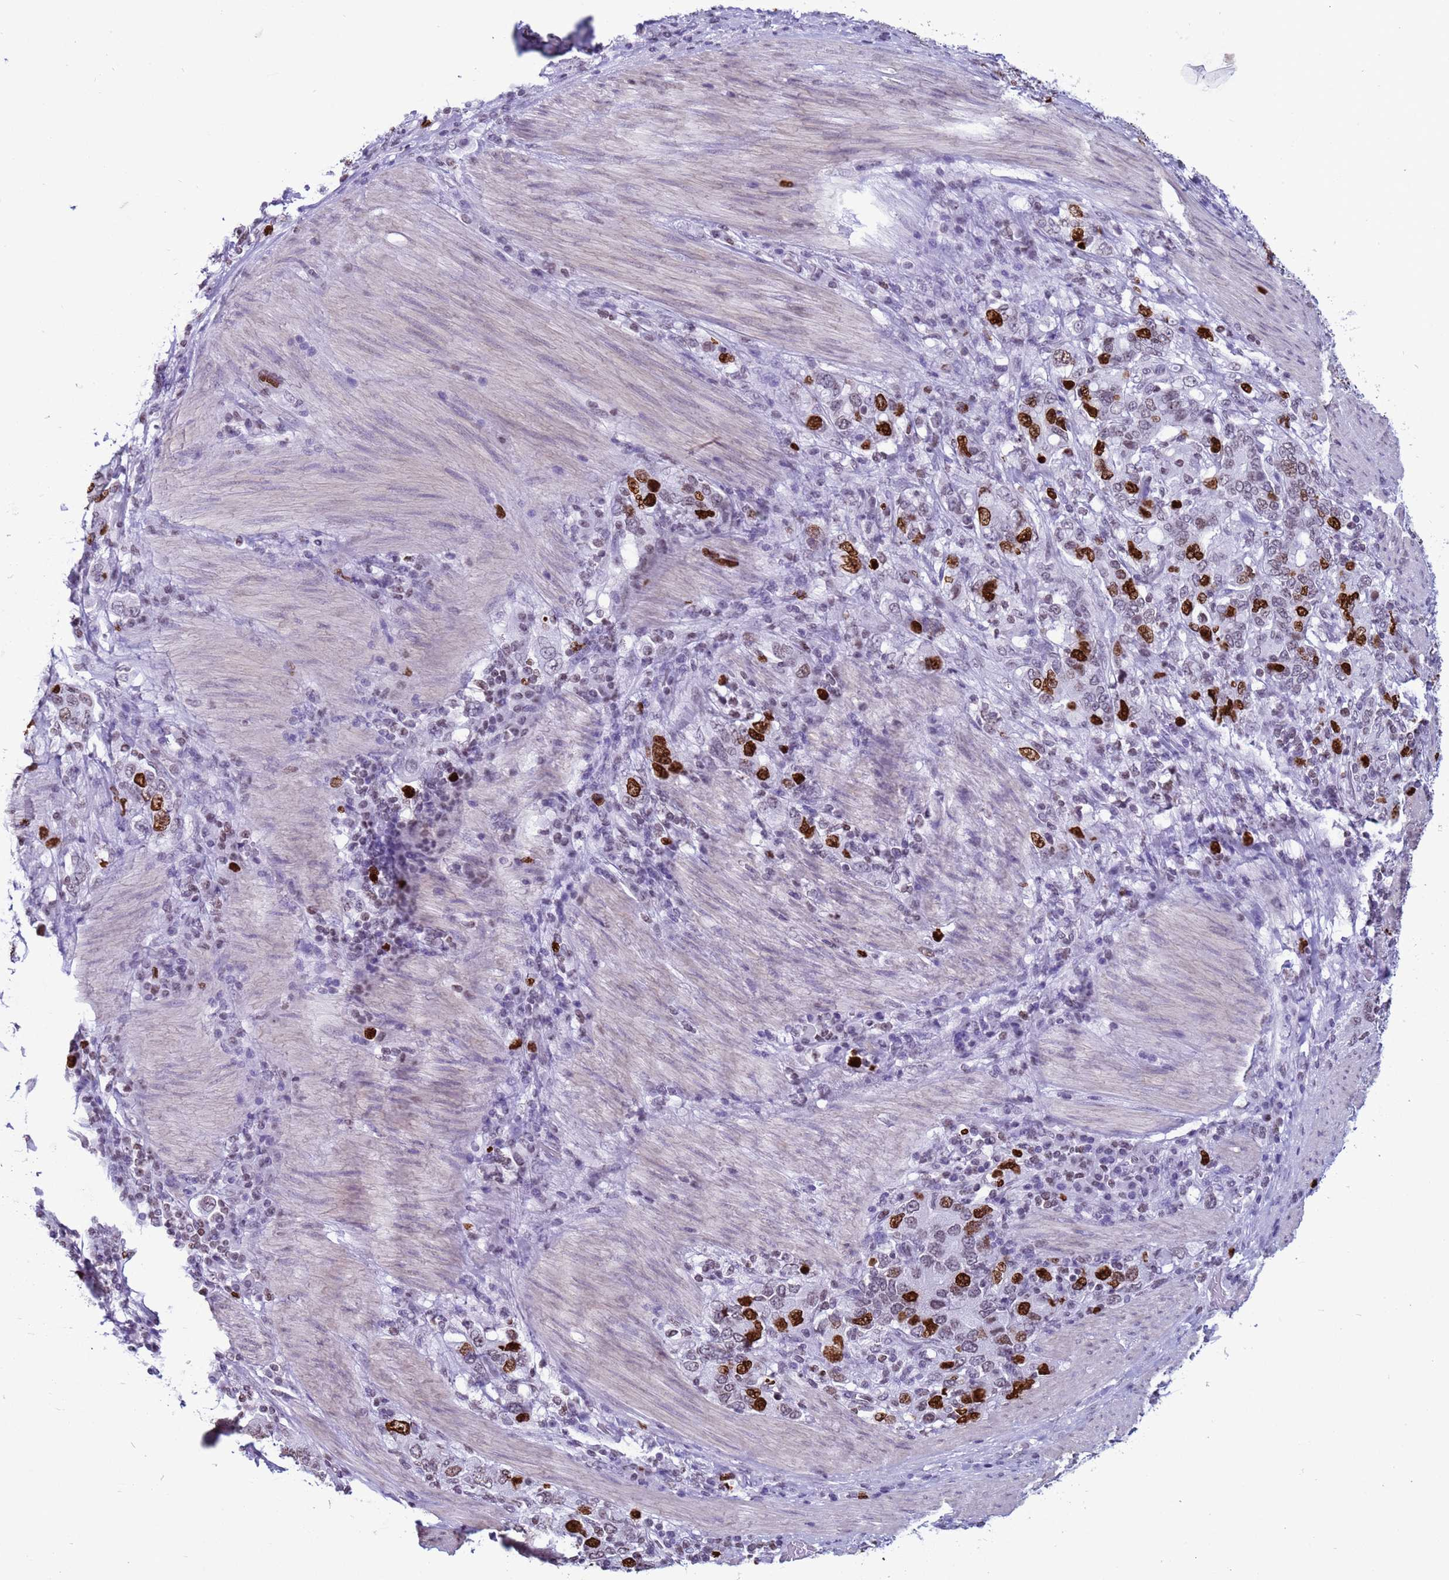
{"staining": {"intensity": "strong", "quantity": "25%-75%", "location": "nuclear"}, "tissue": "stomach cancer", "cell_type": "Tumor cells", "image_type": "cancer", "snomed": [{"axis": "morphology", "description": "Adenocarcinoma, NOS"}, {"axis": "topography", "description": "Stomach, upper"}, {"axis": "topography", "description": "Stomach"}], "caption": "A brown stain shows strong nuclear positivity of a protein in human stomach cancer tumor cells.", "gene": "H4C8", "patient": {"sex": "male", "age": 62}}